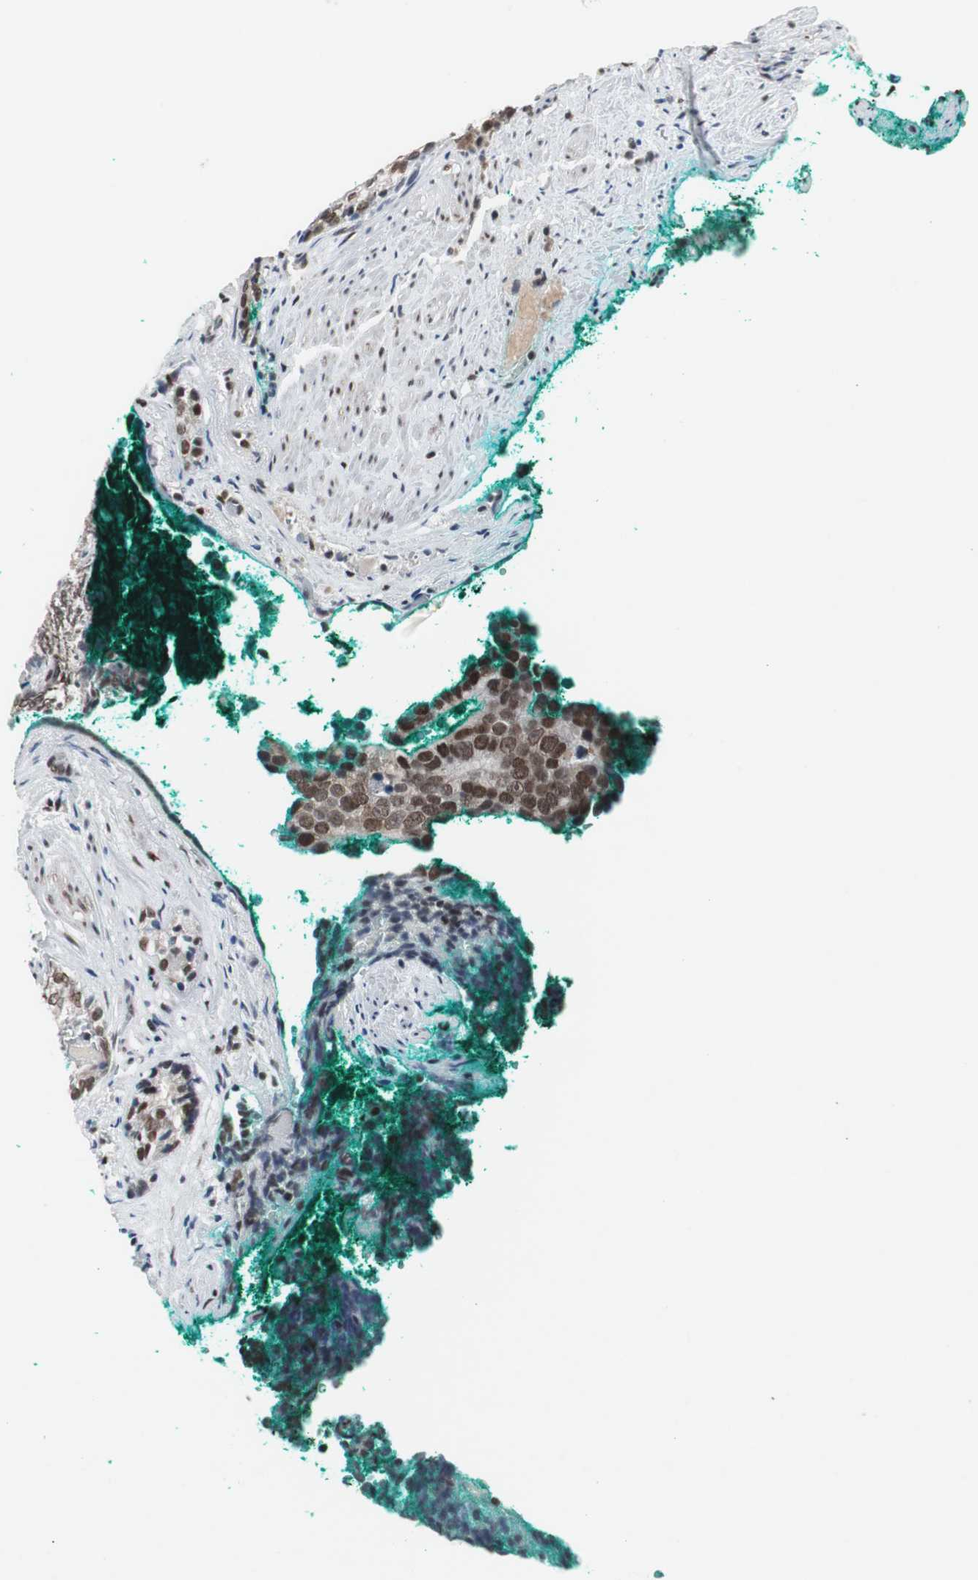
{"staining": {"intensity": "moderate", "quantity": ">75%", "location": "nuclear"}, "tissue": "prostate cancer", "cell_type": "Tumor cells", "image_type": "cancer", "snomed": [{"axis": "morphology", "description": "Adenocarcinoma, High grade"}, {"axis": "topography", "description": "Prostate"}], "caption": "Protein expression analysis of prostate cancer demonstrates moderate nuclear staining in about >75% of tumor cells.", "gene": "ZHX2", "patient": {"sex": "male", "age": 66}}